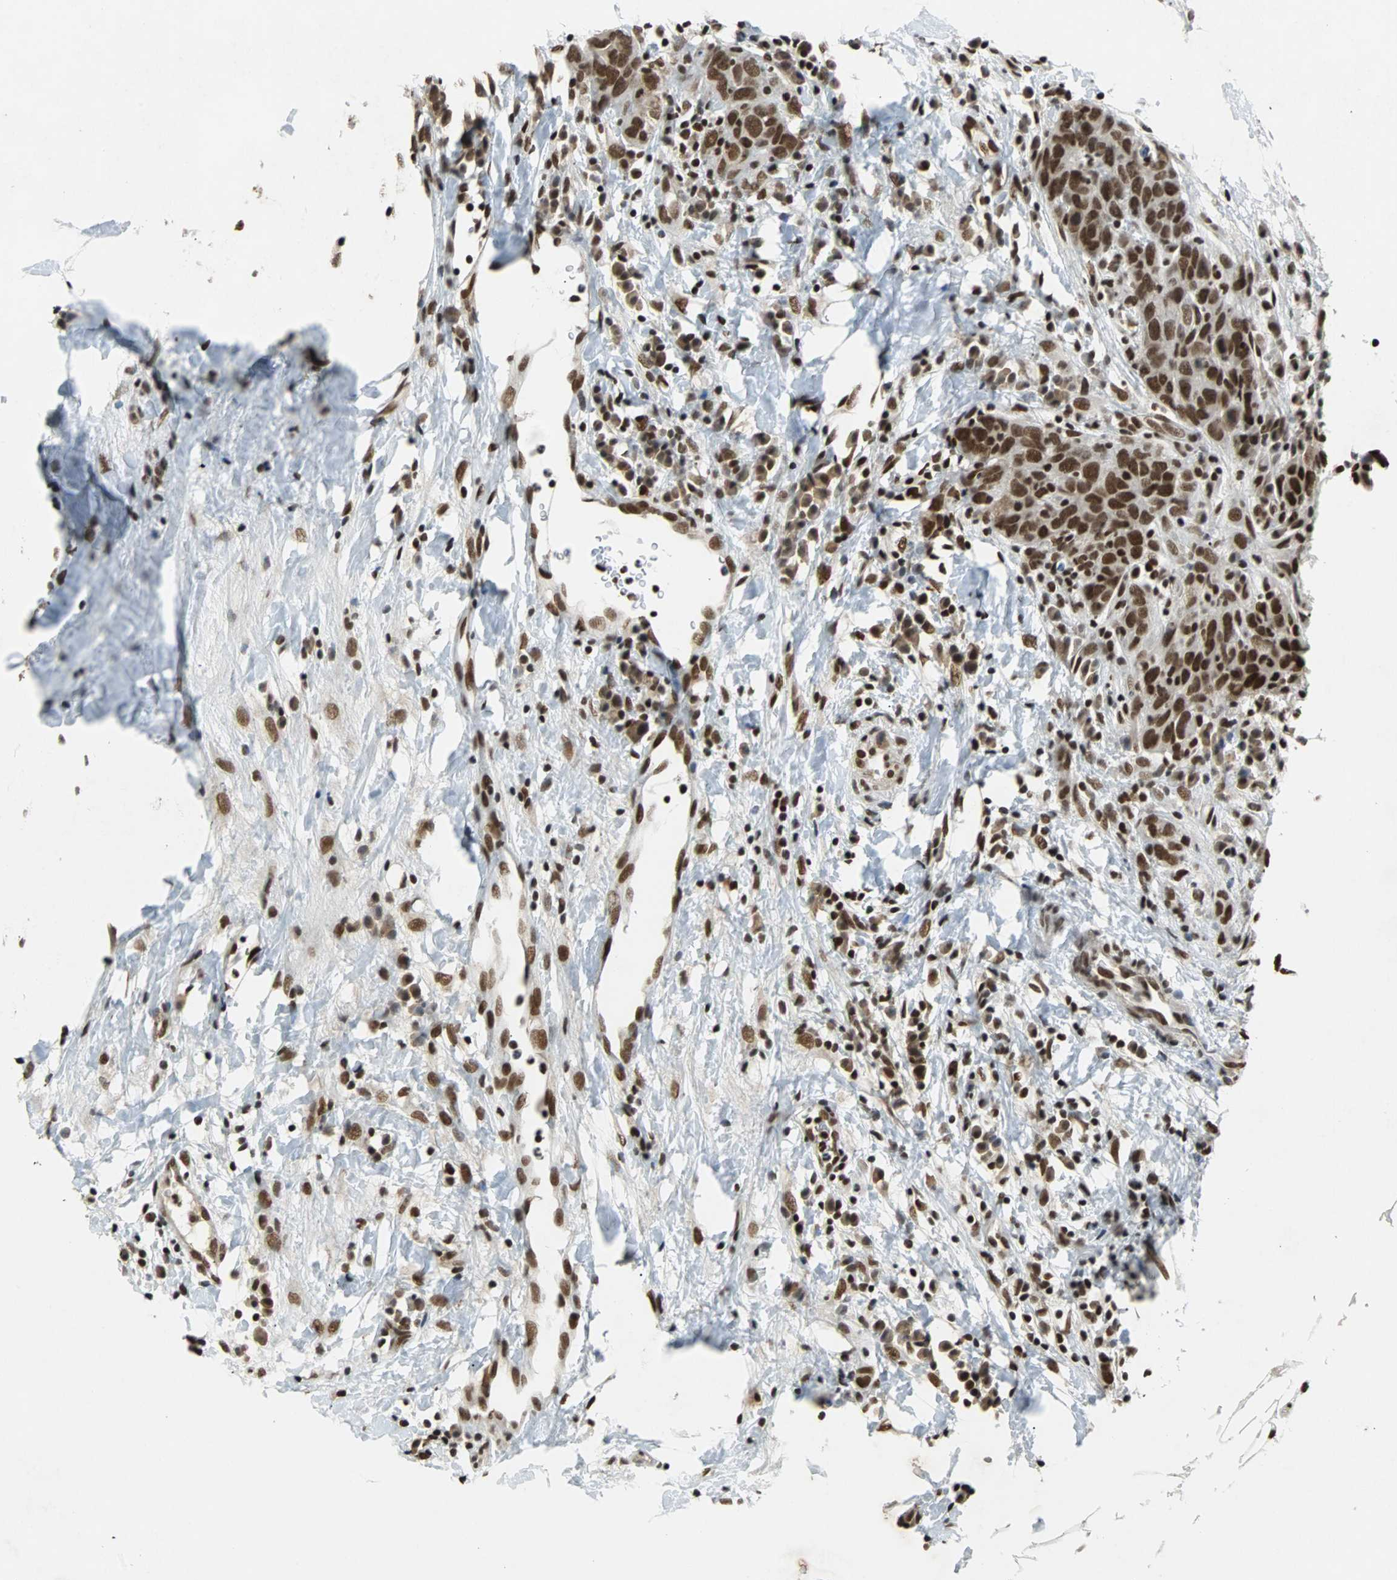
{"staining": {"intensity": "strong", "quantity": ">75%", "location": "nuclear"}, "tissue": "breast cancer", "cell_type": "Tumor cells", "image_type": "cancer", "snomed": [{"axis": "morphology", "description": "Duct carcinoma"}, {"axis": "topography", "description": "Breast"}], "caption": "Breast cancer (intraductal carcinoma) tissue displays strong nuclear staining in about >75% of tumor cells, visualized by immunohistochemistry.", "gene": "GATAD2A", "patient": {"sex": "female", "age": 37}}